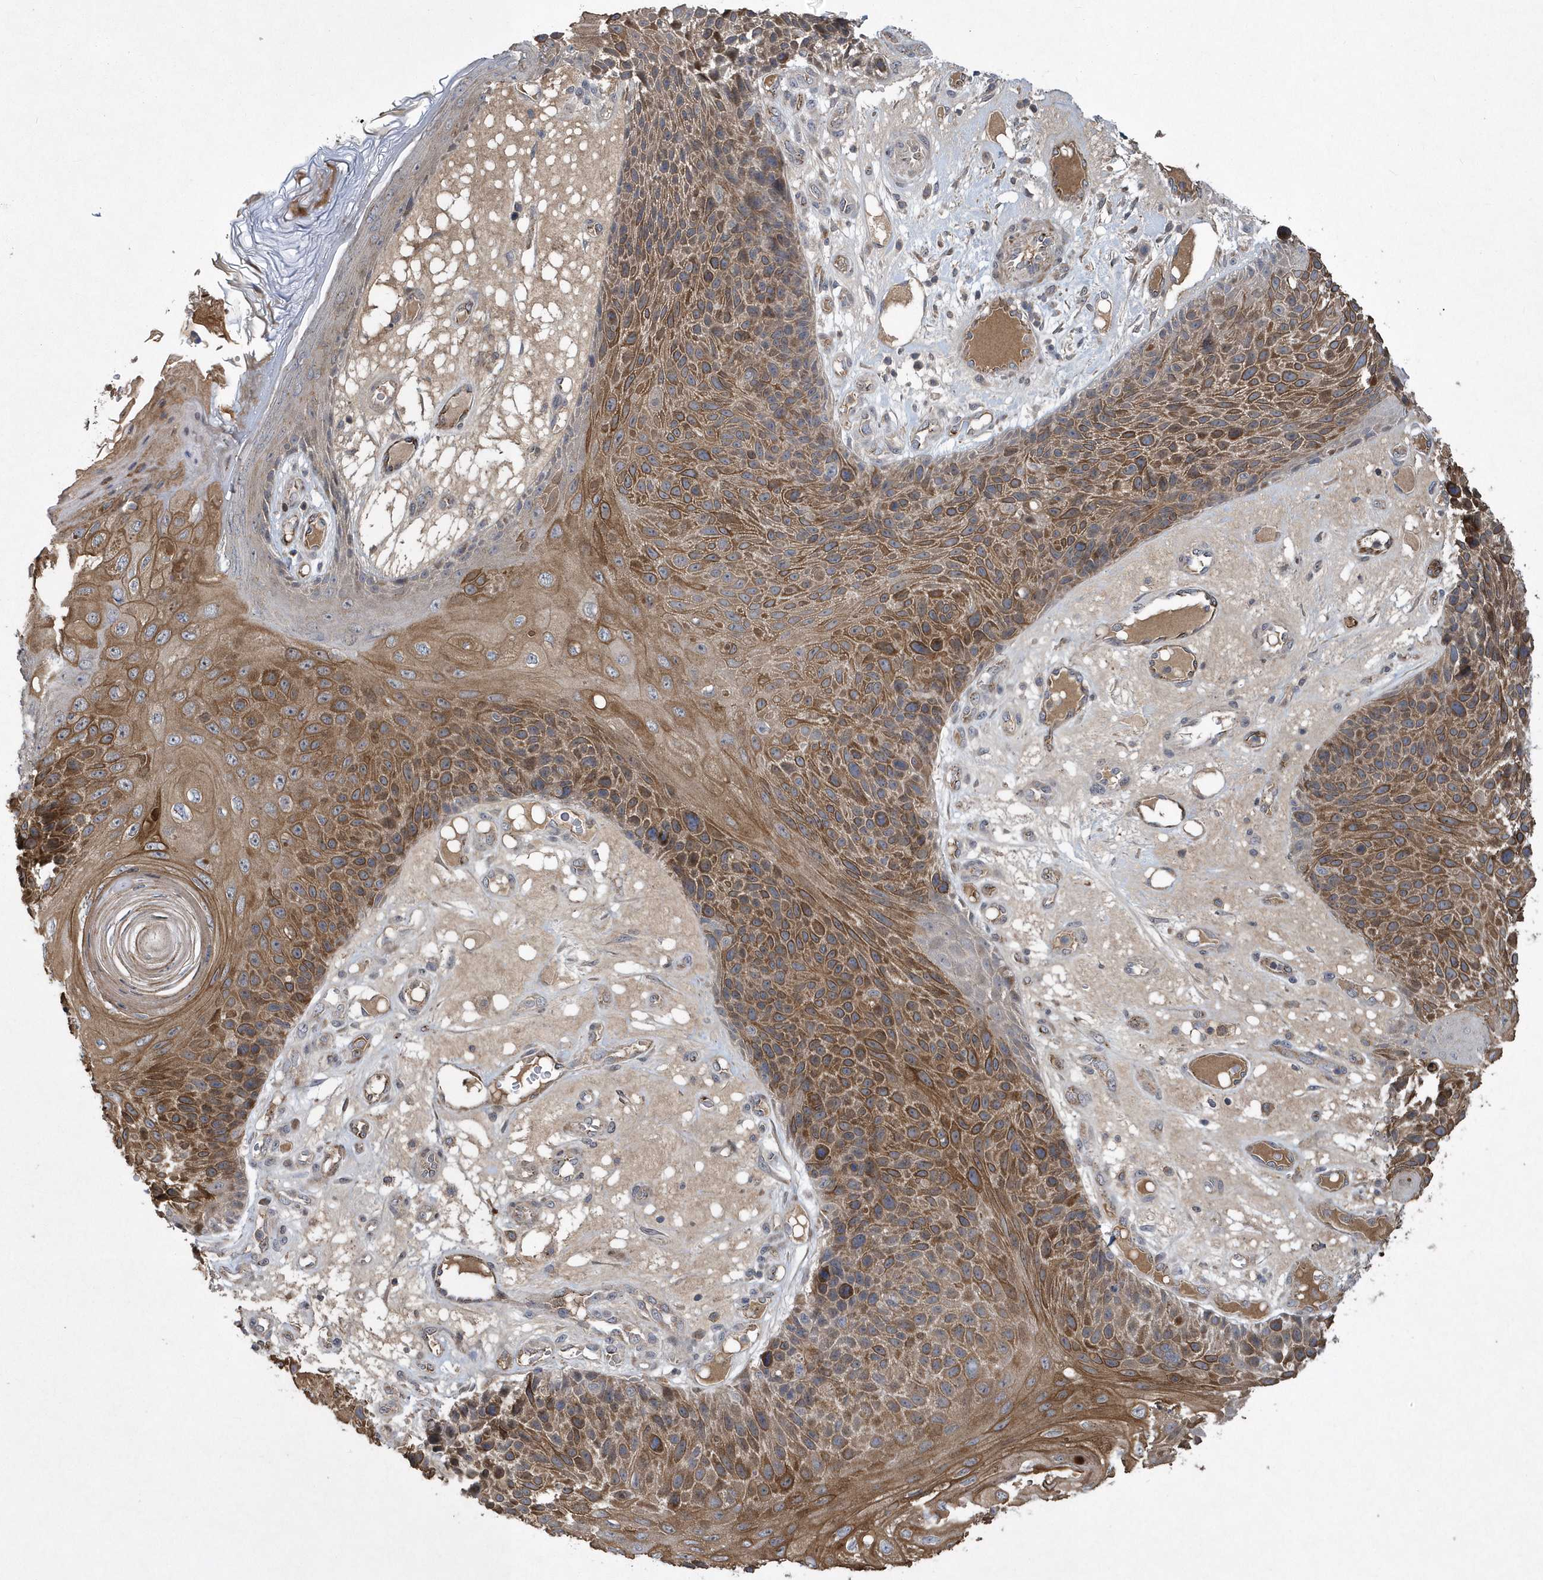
{"staining": {"intensity": "moderate", "quantity": ">75%", "location": "cytoplasmic/membranous"}, "tissue": "skin cancer", "cell_type": "Tumor cells", "image_type": "cancer", "snomed": [{"axis": "morphology", "description": "Squamous cell carcinoma, NOS"}, {"axis": "topography", "description": "Skin"}], "caption": "Immunohistochemistry (IHC) of human skin cancer (squamous cell carcinoma) shows medium levels of moderate cytoplasmic/membranous positivity in about >75% of tumor cells. Nuclei are stained in blue.", "gene": "N4BP2", "patient": {"sex": "female", "age": 88}}